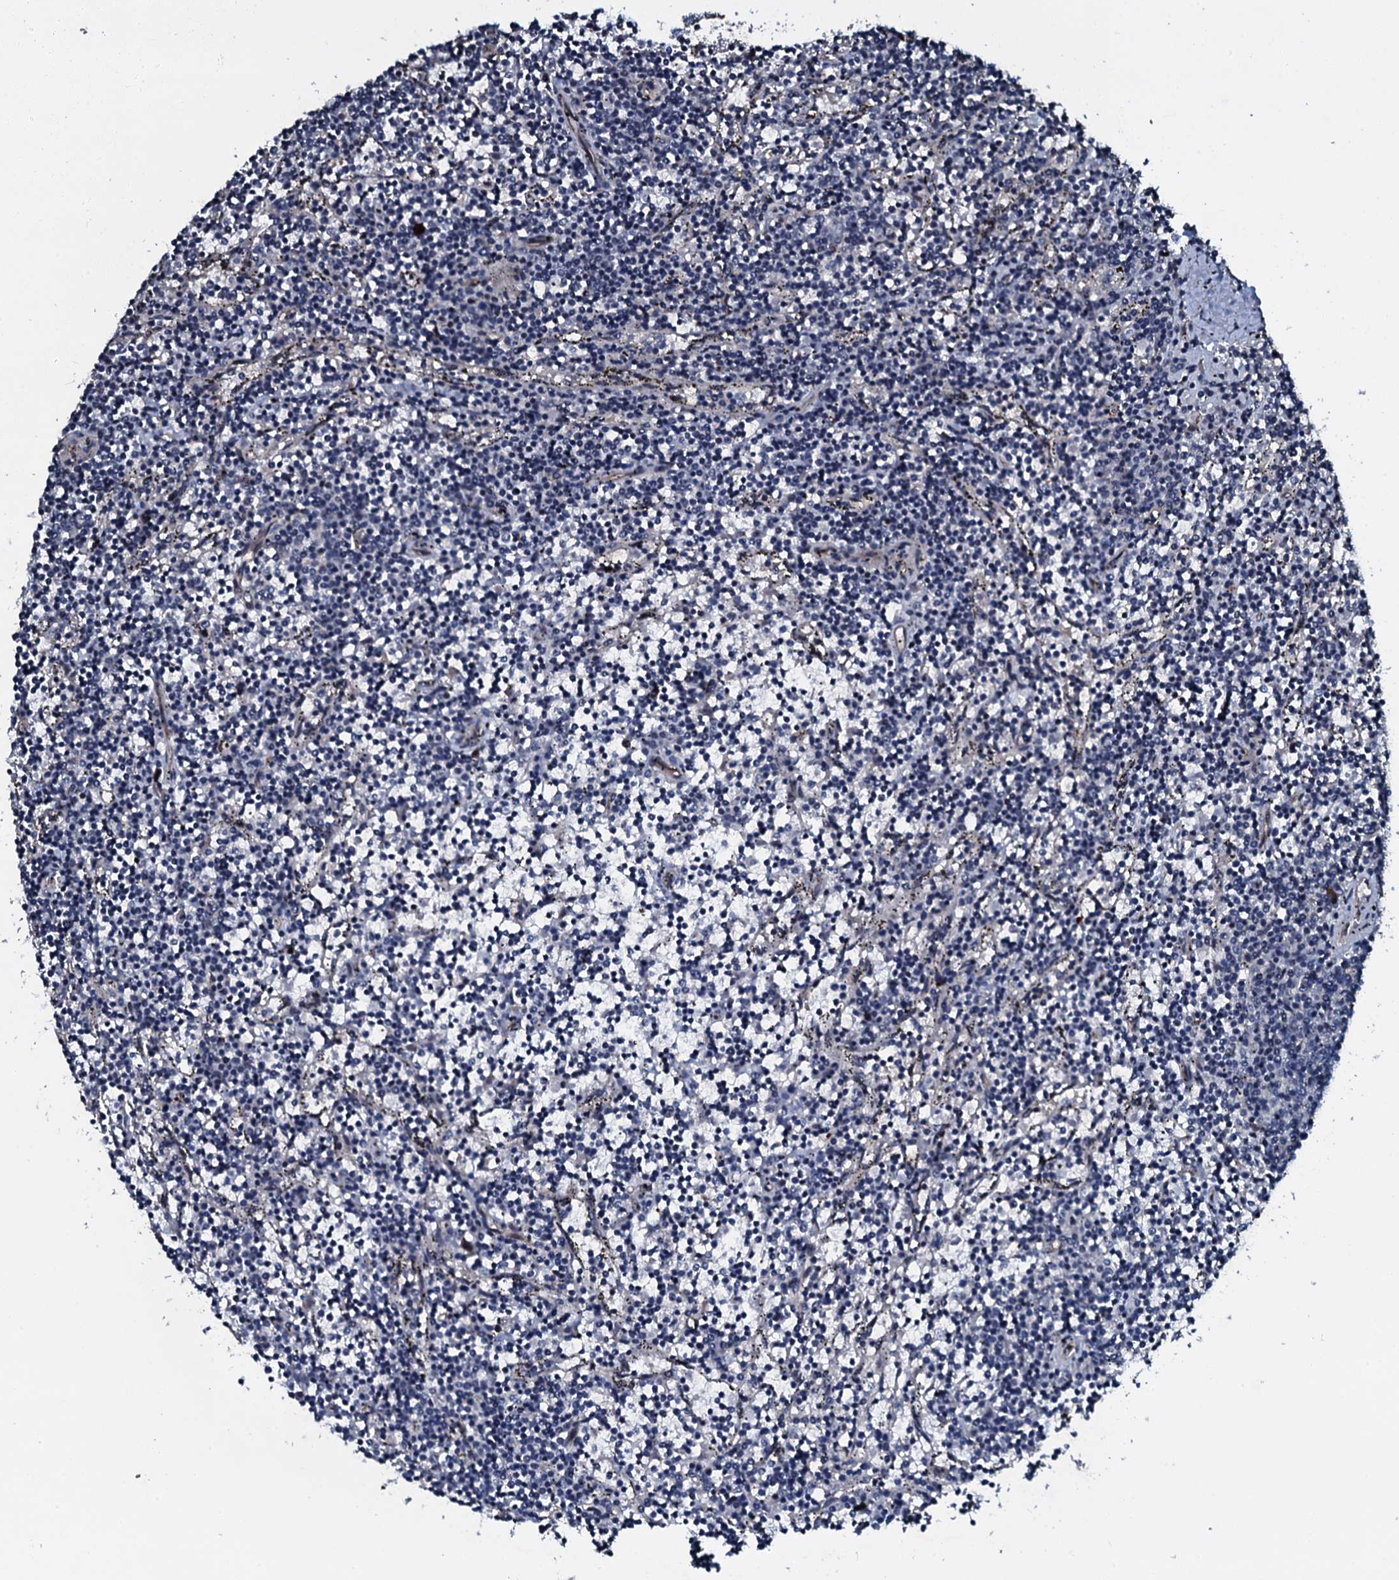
{"staining": {"intensity": "negative", "quantity": "none", "location": "none"}, "tissue": "lymphoma", "cell_type": "Tumor cells", "image_type": "cancer", "snomed": [{"axis": "morphology", "description": "Malignant lymphoma, non-Hodgkin's type, Low grade"}, {"axis": "topography", "description": "Spleen"}], "caption": "This is a histopathology image of immunohistochemistry staining of malignant lymphoma, non-Hodgkin's type (low-grade), which shows no staining in tumor cells. (Stains: DAB immunohistochemistry with hematoxylin counter stain, Microscopy: brightfield microscopy at high magnification).", "gene": "LYG2", "patient": {"sex": "female", "age": 50}}